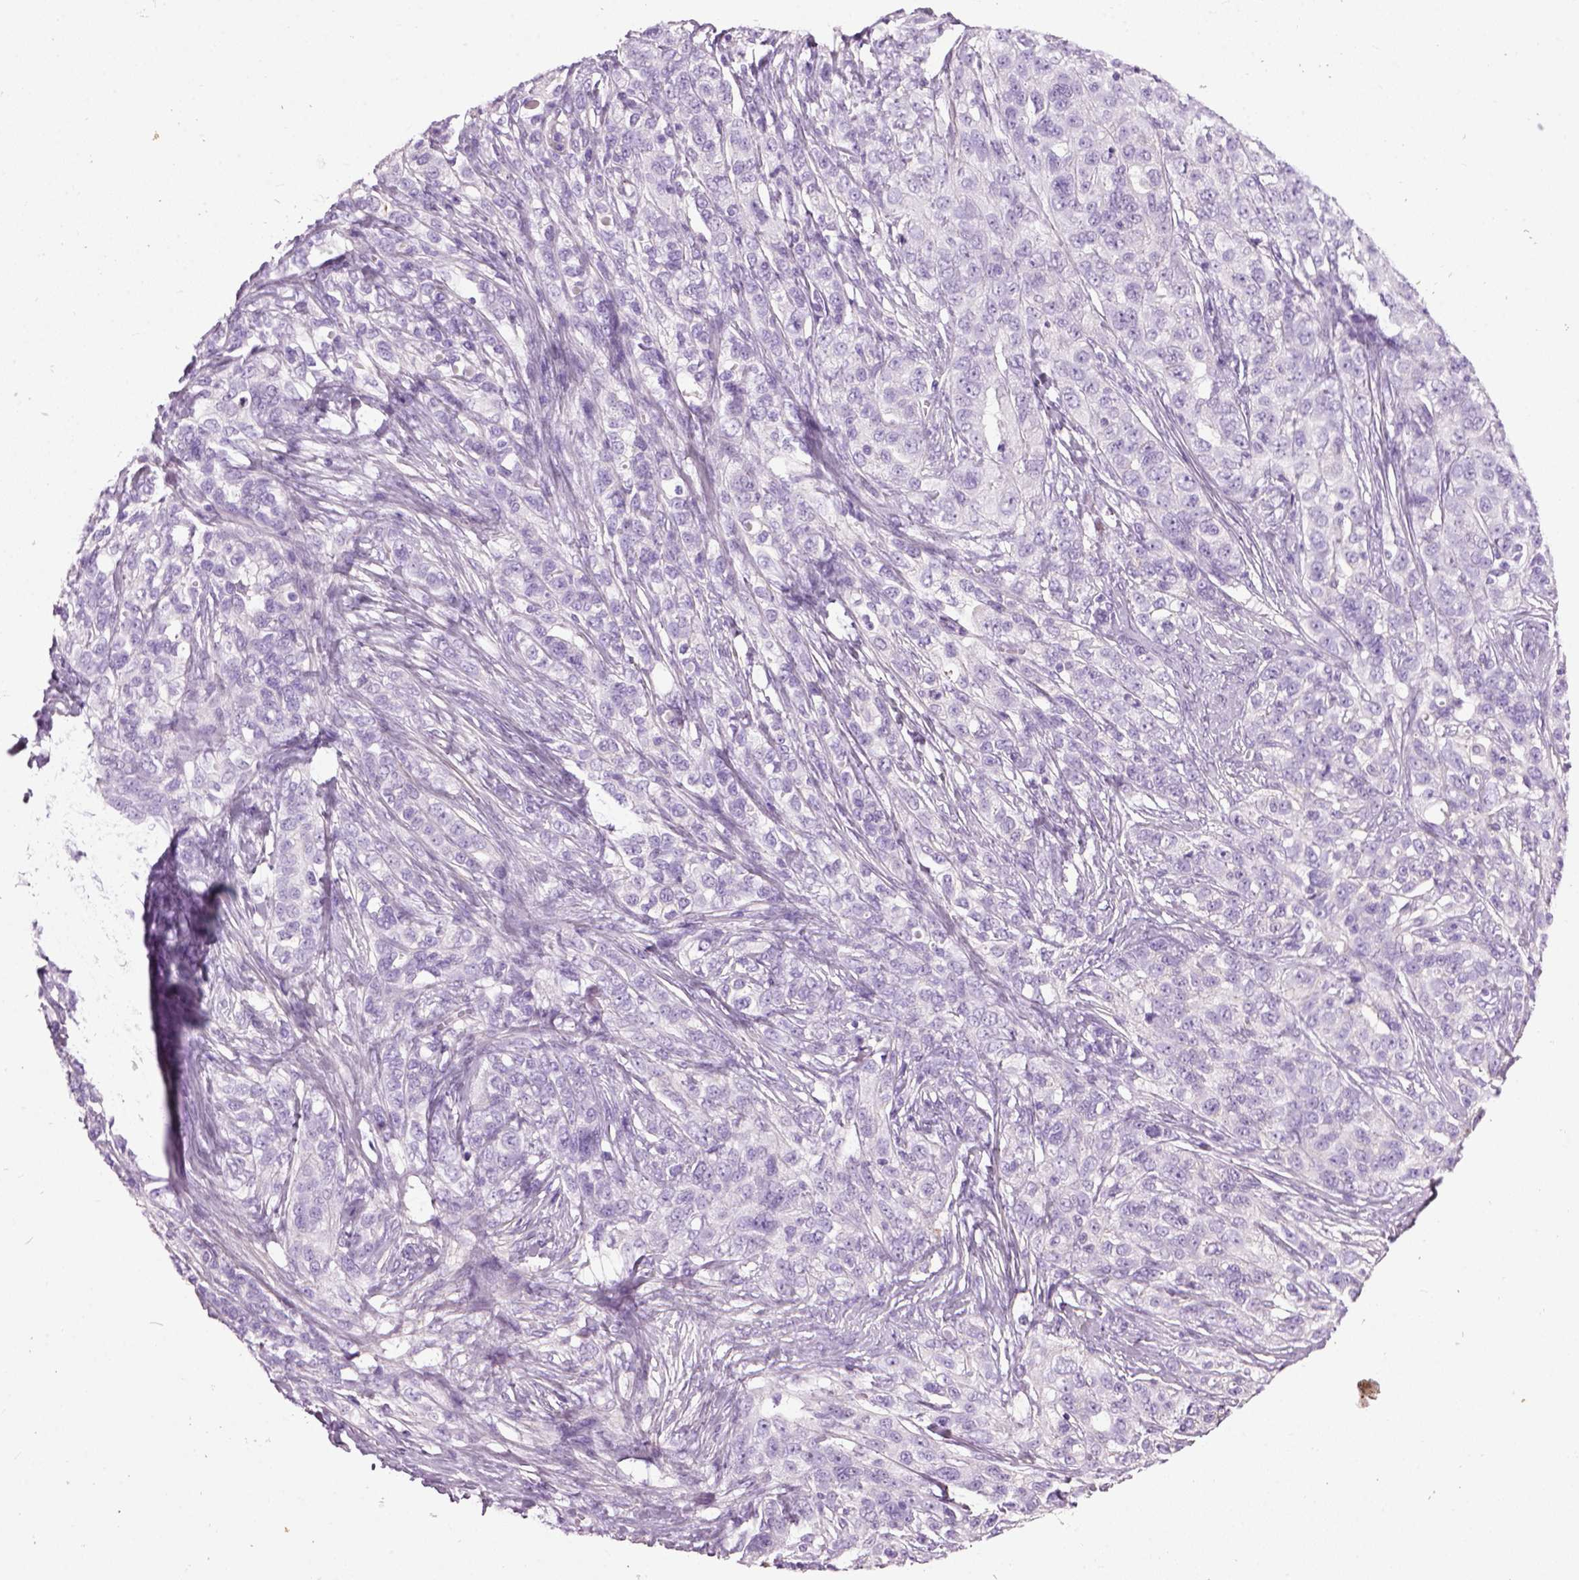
{"staining": {"intensity": "negative", "quantity": "none", "location": "none"}, "tissue": "ovarian cancer", "cell_type": "Tumor cells", "image_type": "cancer", "snomed": [{"axis": "morphology", "description": "Cystadenocarcinoma, serous, NOS"}, {"axis": "topography", "description": "Ovary"}], "caption": "The histopathology image exhibits no significant staining in tumor cells of ovarian cancer.", "gene": "FAM161A", "patient": {"sex": "female", "age": 71}}